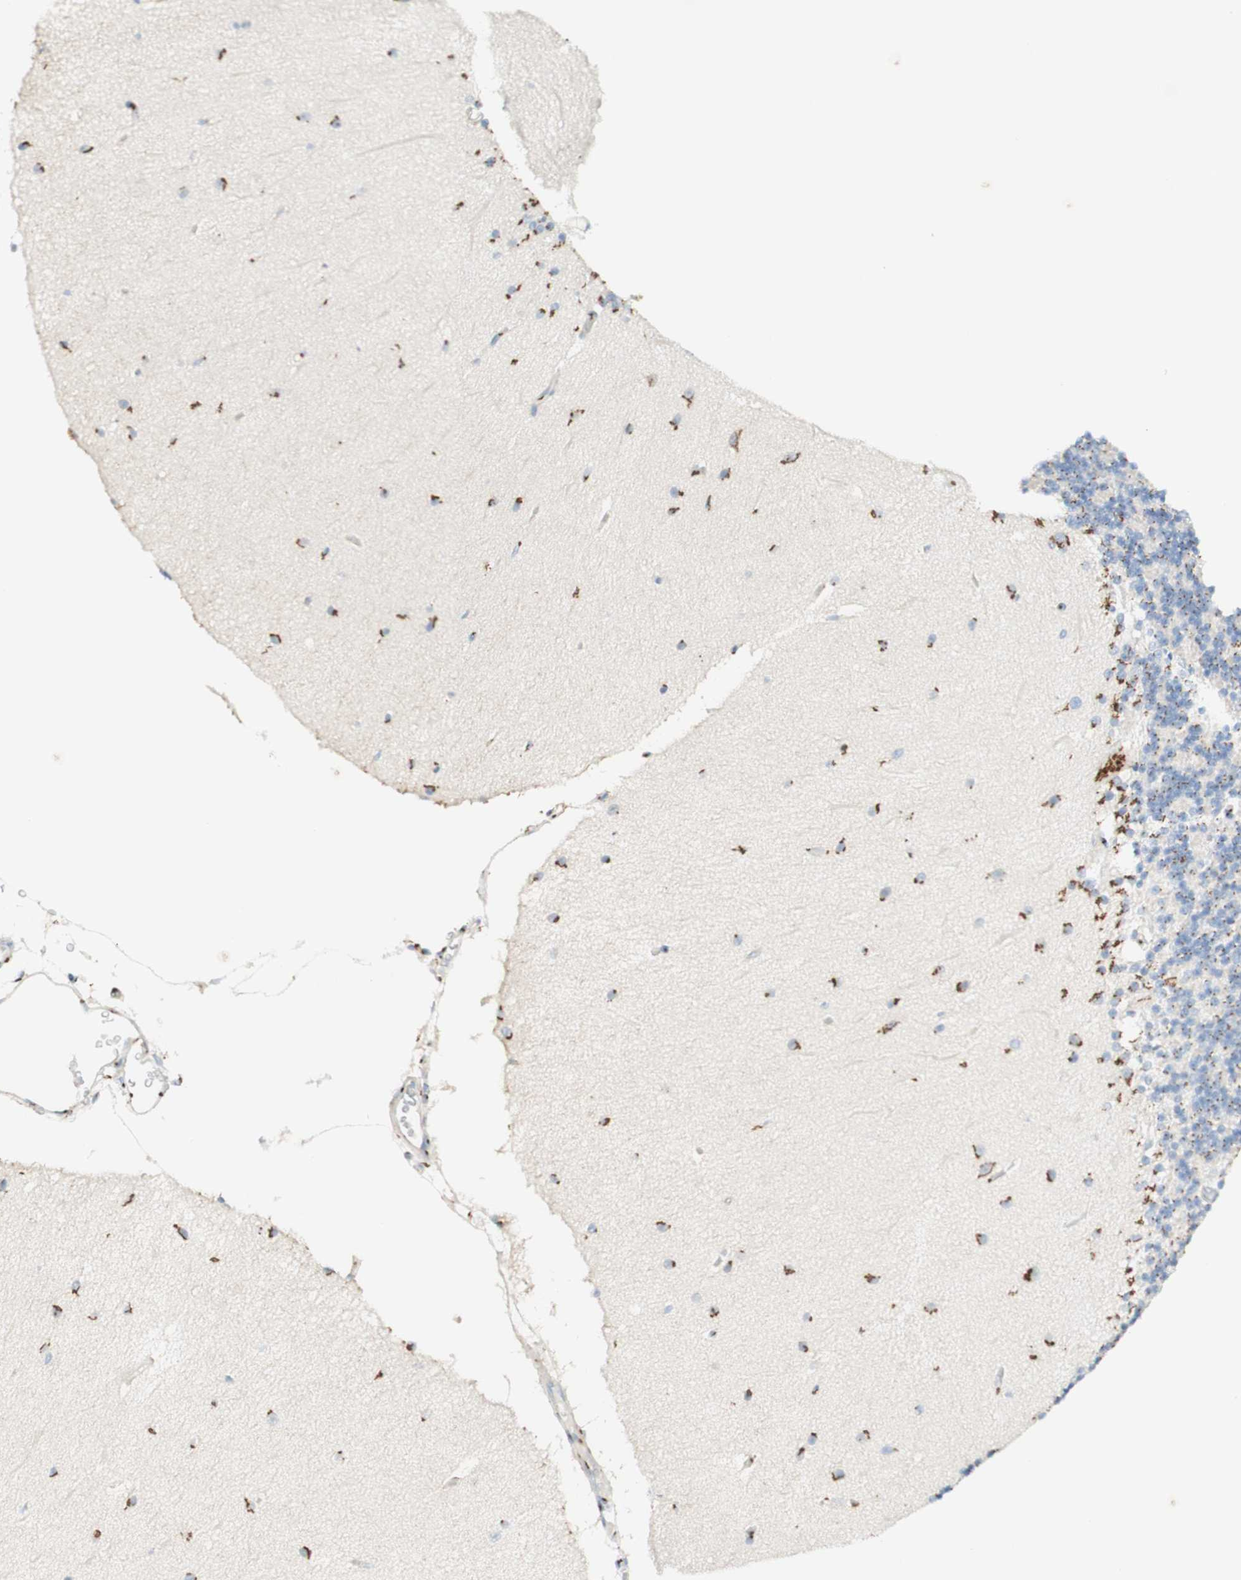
{"staining": {"intensity": "strong", "quantity": ">75%", "location": "cytoplasmic/membranous"}, "tissue": "cerebellum", "cell_type": "Cells in granular layer", "image_type": "normal", "snomed": [{"axis": "morphology", "description": "Normal tissue, NOS"}, {"axis": "topography", "description": "Cerebellum"}], "caption": "A histopathology image of human cerebellum stained for a protein demonstrates strong cytoplasmic/membranous brown staining in cells in granular layer. The protein is shown in brown color, while the nuclei are stained blue.", "gene": "GOLGB1", "patient": {"sex": "female", "age": 54}}